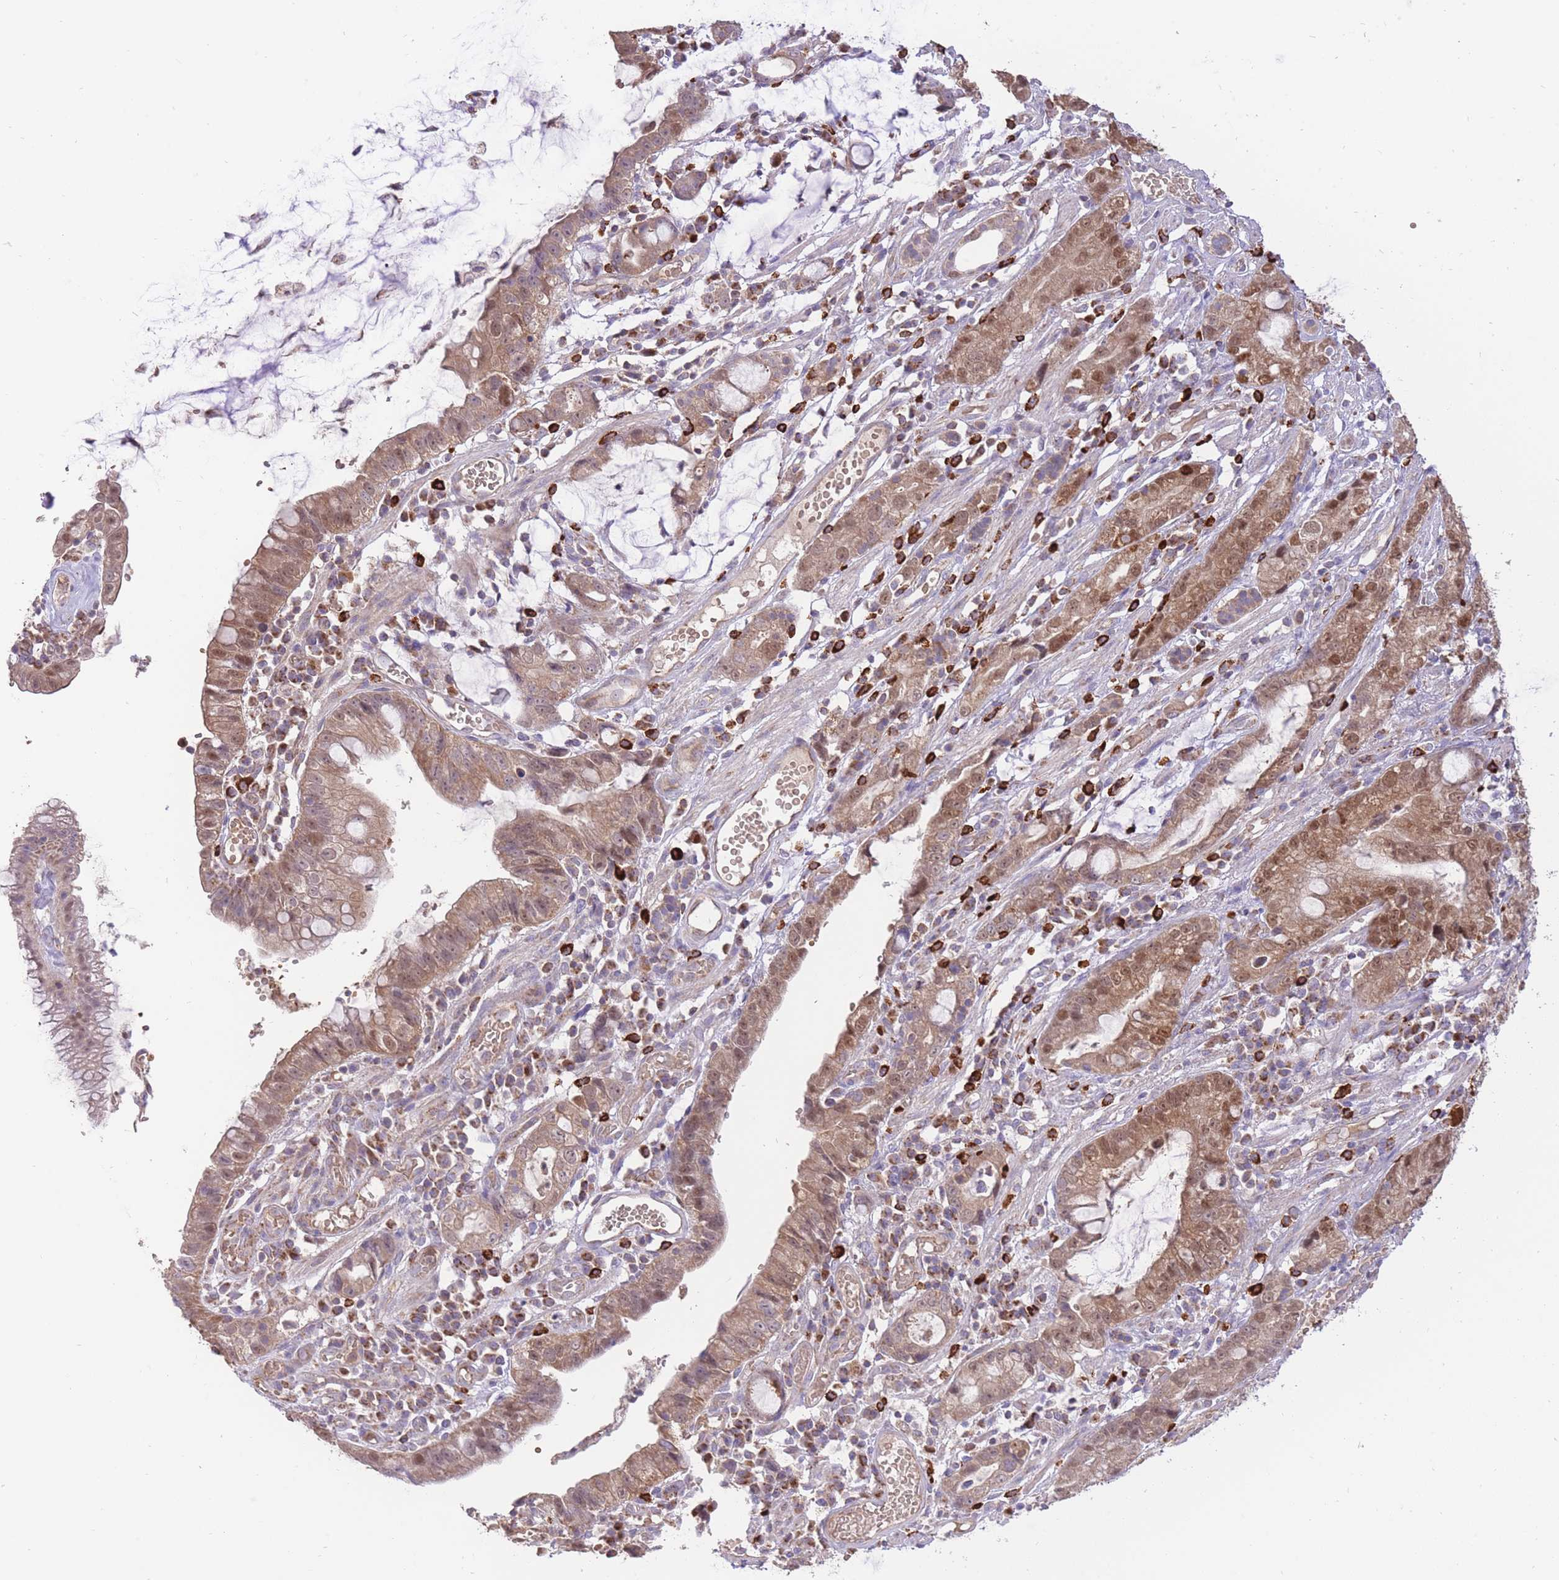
{"staining": {"intensity": "moderate", "quantity": ">75%", "location": "cytoplasmic/membranous,nuclear"}, "tissue": "stomach cancer", "cell_type": "Tumor cells", "image_type": "cancer", "snomed": [{"axis": "morphology", "description": "Adenocarcinoma, NOS"}, {"axis": "topography", "description": "Stomach"}], "caption": "Stomach adenocarcinoma tissue reveals moderate cytoplasmic/membranous and nuclear staining in approximately >75% of tumor cells, visualized by immunohistochemistry.", "gene": "PREP", "patient": {"sex": "male", "age": 55}}